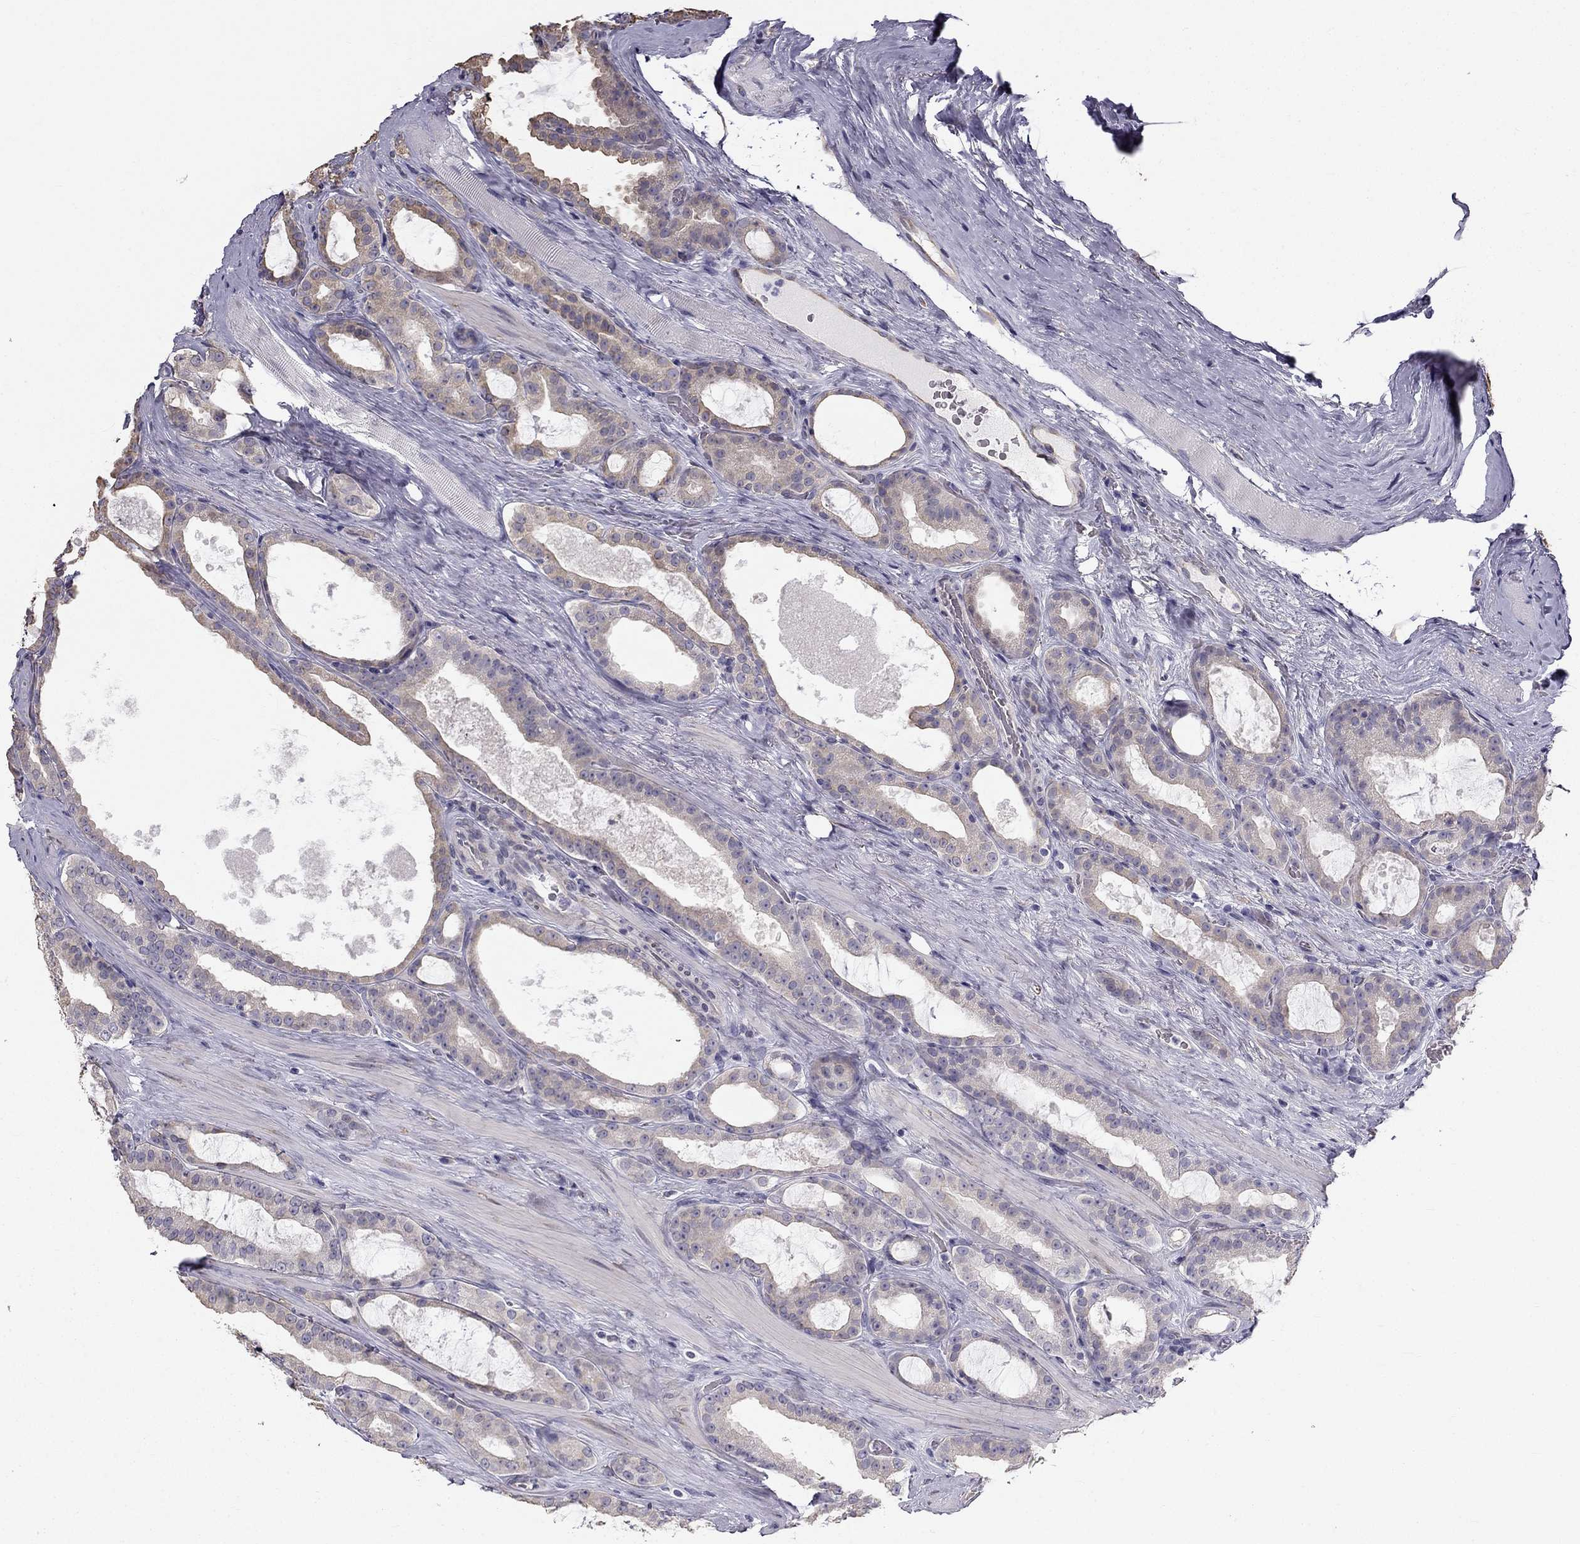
{"staining": {"intensity": "weak", "quantity": ">75%", "location": "cytoplasmic/membranous"}, "tissue": "prostate cancer", "cell_type": "Tumor cells", "image_type": "cancer", "snomed": [{"axis": "morphology", "description": "Adenocarcinoma, NOS"}, {"axis": "topography", "description": "Prostate"}], "caption": "Immunohistochemical staining of human prostate cancer exhibits low levels of weak cytoplasmic/membranous protein expression in approximately >75% of tumor cells.", "gene": "CCDC40", "patient": {"sex": "male", "age": 67}}